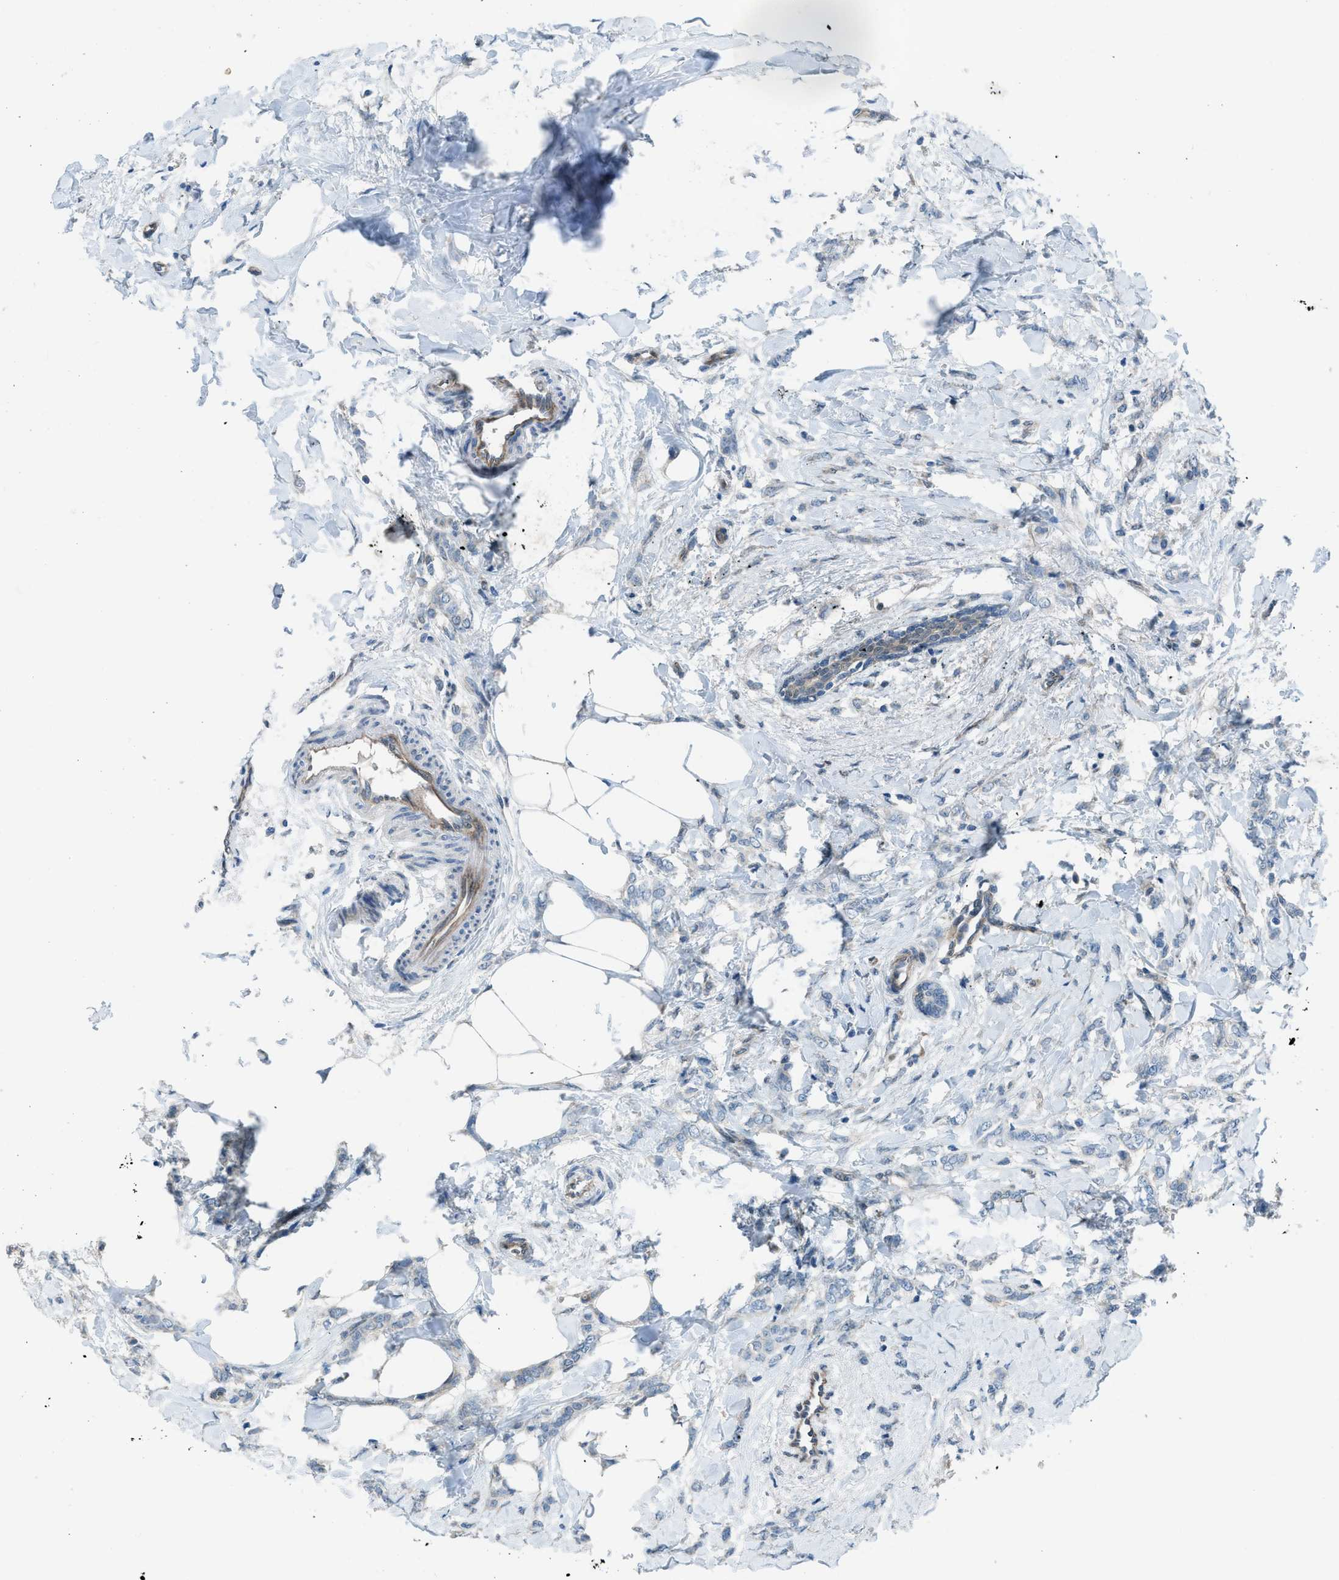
{"staining": {"intensity": "negative", "quantity": "none", "location": "none"}, "tissue": "breast cancer", "cell_type": "Tumor cells", "image_type": "cancer", "snomed": [{"axis": "morphology", "description": "Lobular carcinoma, in situ"}, {"axis": "morphology", "description": "Lobular carcinoma"}, {"axis": "topography", "description": "Breast"}], "caption": "DAB (3,3'-diaminobenzidine) immunohistochemical staining of lobular carcinoma in situ (breast) exhibits no significant positivity in tumor cells.", "gene": "PRKN", "patient": {"sex": "female", "age": 41}}